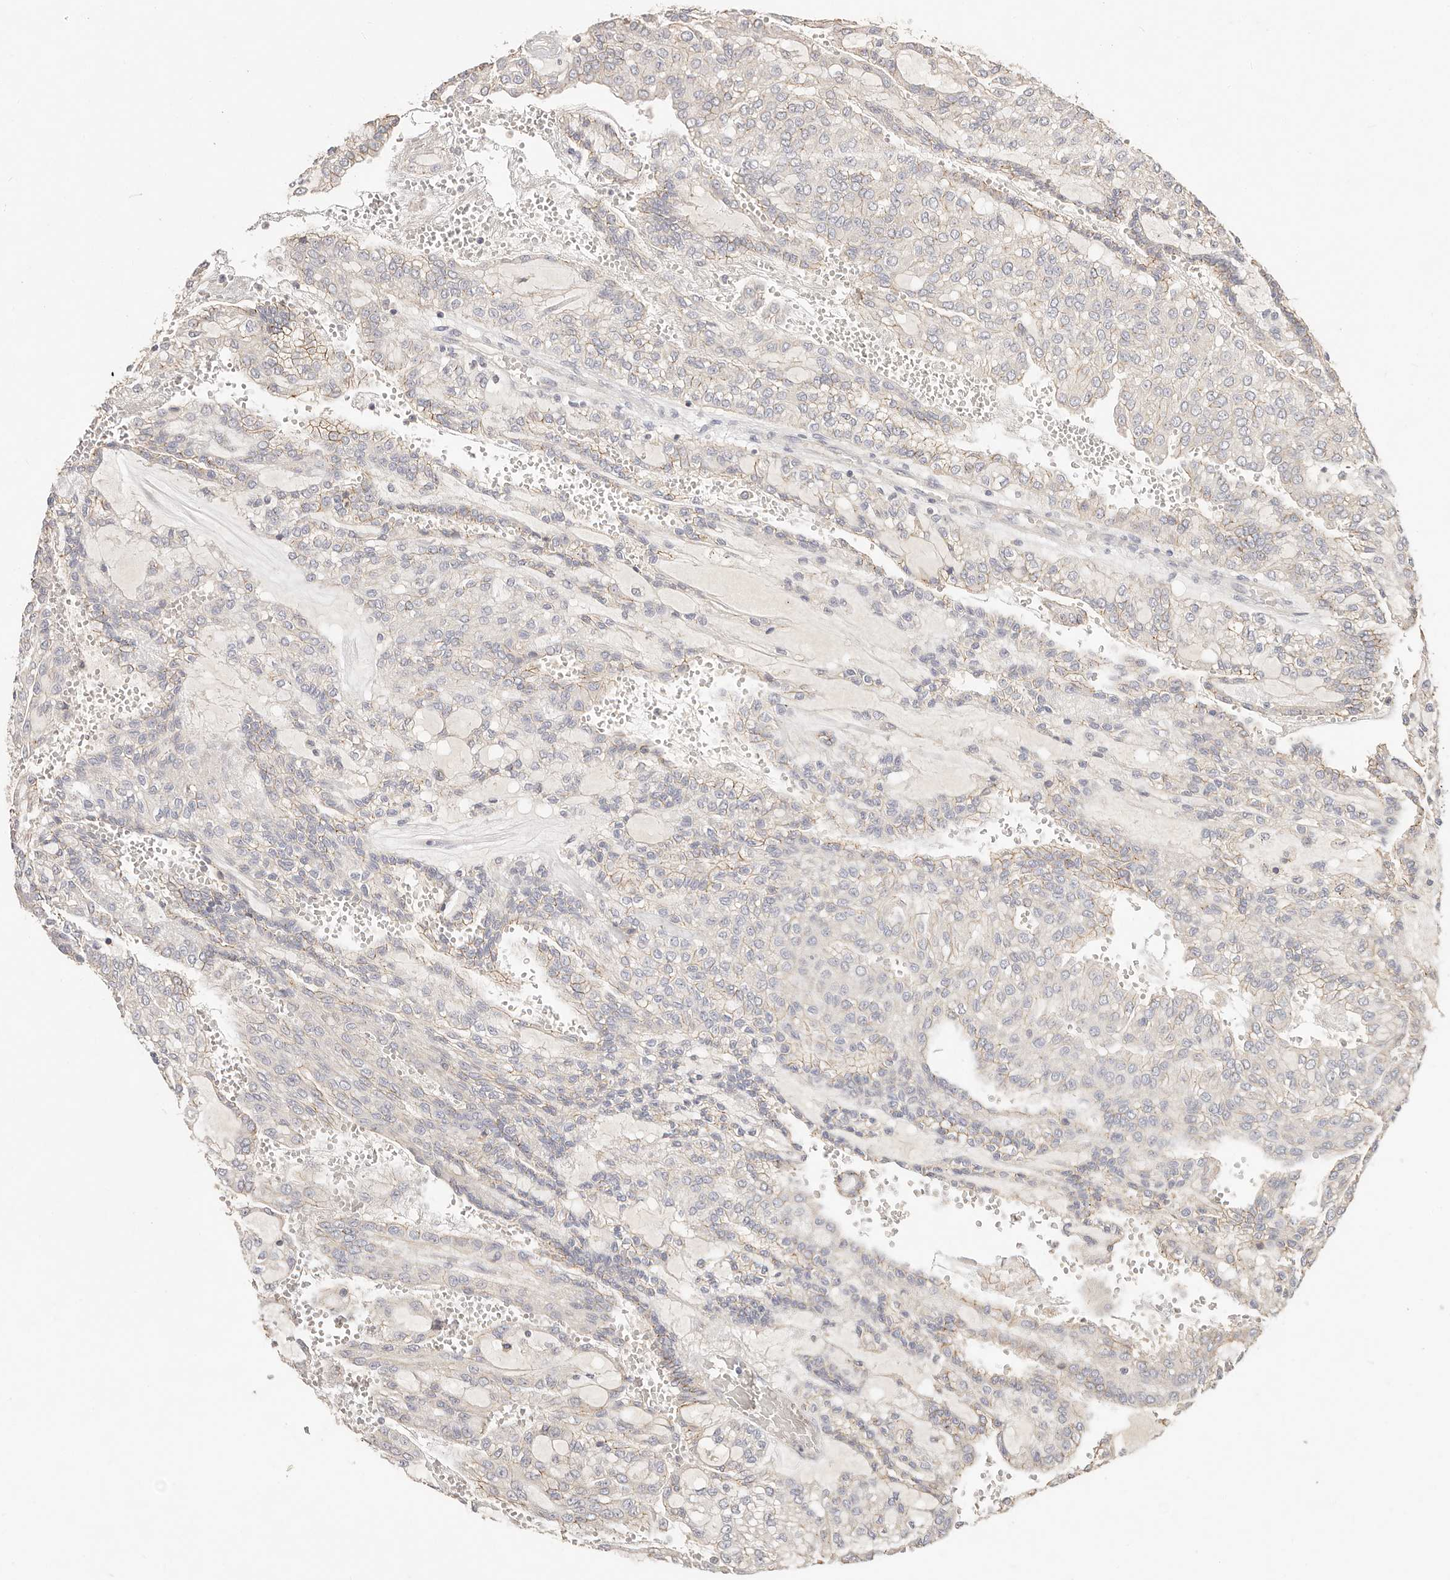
{"staining": {"intensity": "negative", "quantity": "none", "location": "none"}, "tissue": "renal cancer", "cell_type": "Tumor cells", "image_type": "cancer", "snomed": [{"axis": "morphology", "description": "Adenocarcinoma, NOS"}, {"axis": "topography", "description": "Kidney"}], "caption": "This histopathology image is of renal cancer (adenocarcinoma) stained with IHC to label a protein in brown with the nuclei are counter-stained blue. There is no expression in tumor cells.", "gene": "CXADR", "patient": {"sex": "male", "age": 63}}